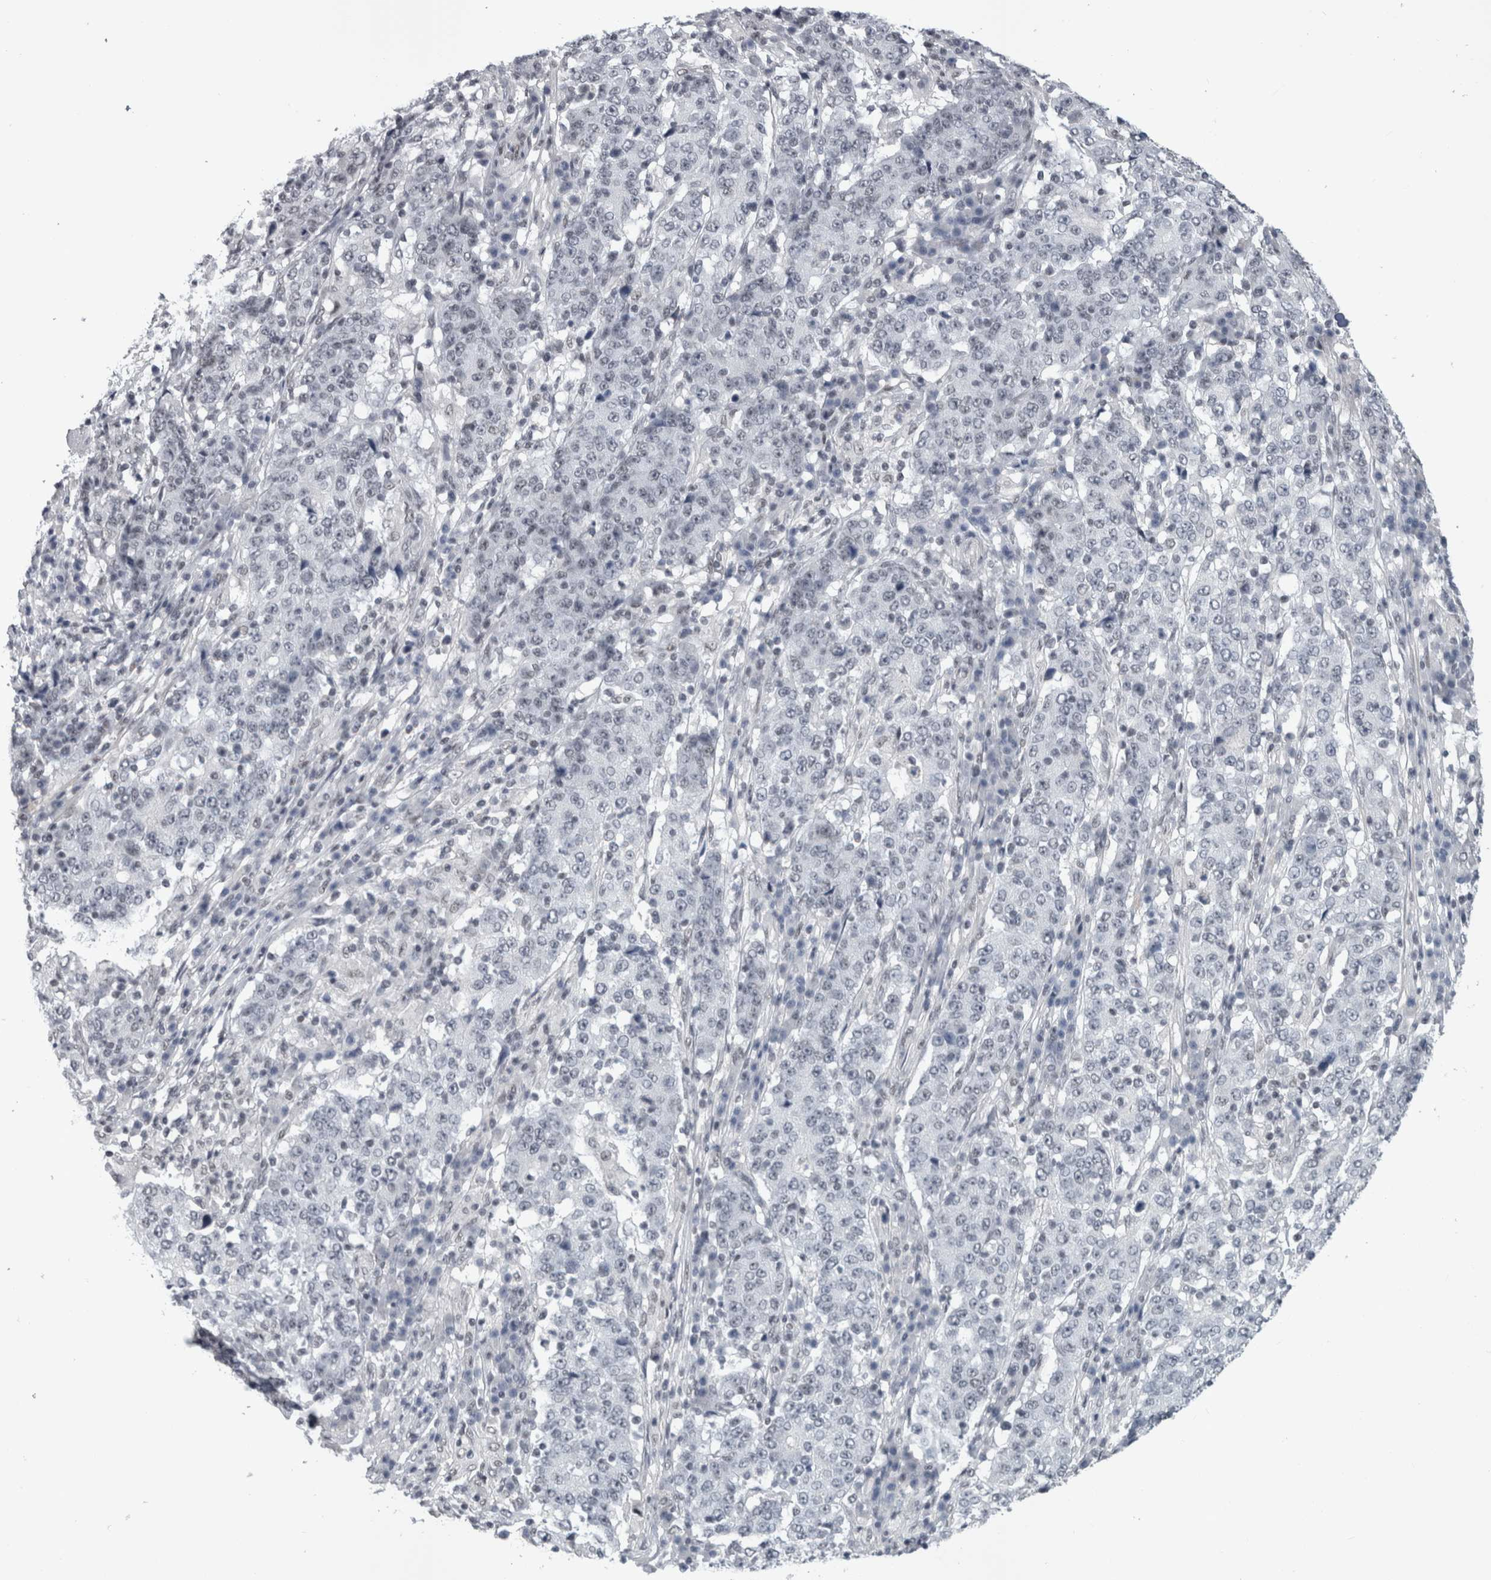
{"staining": {"intensity": "negative", "quantity": "none", "location": "none"}, "tissue": "stomach cancer", "cell_type": "Tumor cells", "image_type": "cancer", "snomed": [{"axis": "morphology", "description": "Adenocarcinoma, NOS"}, {"axis": "topography", "description": "Stomach"}], "caption": "Immunohistochemical staining of human stomach cancer (adenocarcinoma) shows no significant staining in tumor cells. (DAB immunohistochemistry, high magnification).", "gene": "ARID4B", "patient": {"sex": "male", "age": 59}}